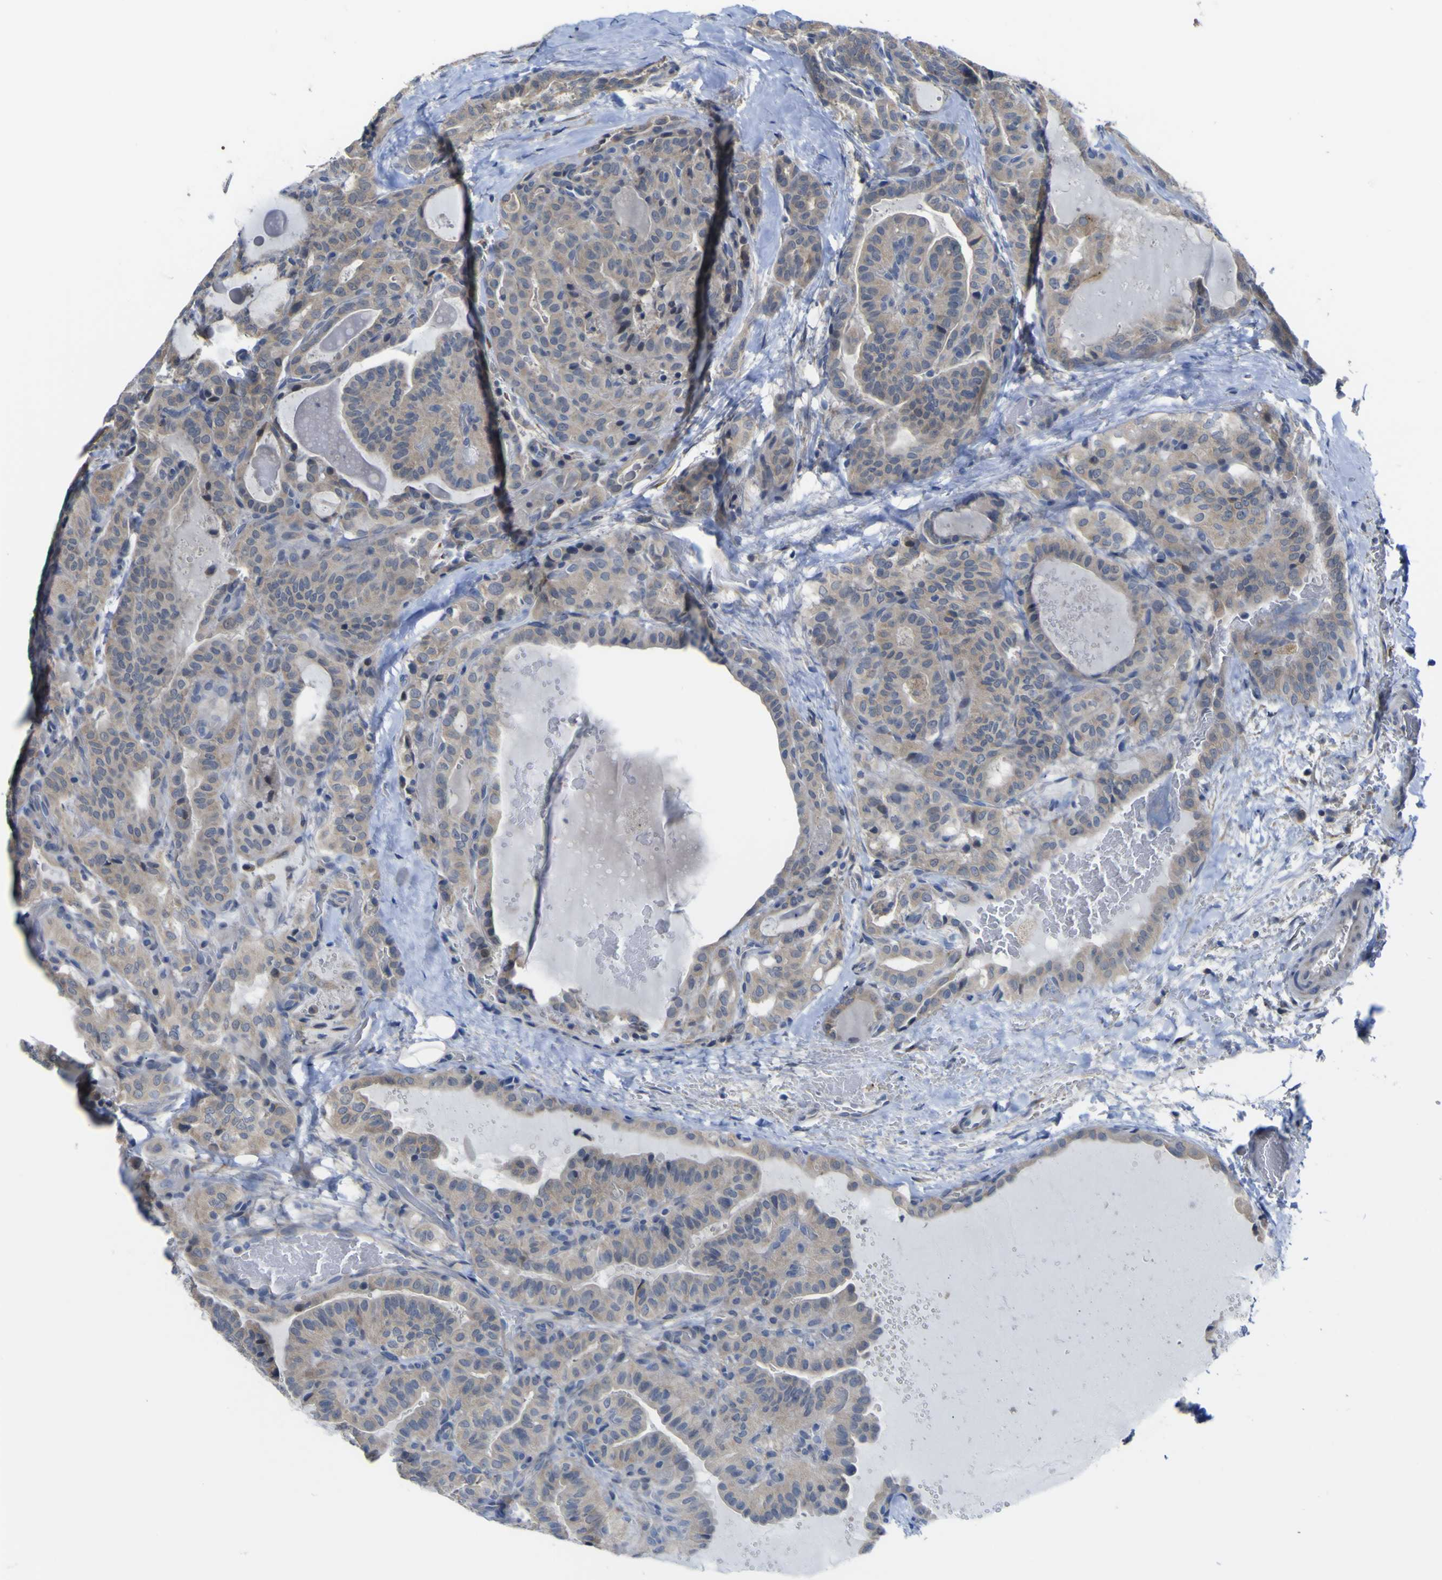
{"staining": {"intensity": "negative", "quantity": "none", "location": "none"}, "tissue": "thyroid cancer", "cell_type": "Tumor cells", "image_type": "cancer", "snomed": [{"axis": "morphology", "description": "Papillary adenocarcinoma, NOS"}, {"axis": "topography", "description": "Thyroid gland"}], "caption": "Immunohistochemistry photomicrograph of neoplastic tissue: human thyroid papillary adenocarcinoma stained with DAB (3,3'-diaminobenzidine) displays no significant protein expression in tumor cells. (Immunohistochemistry (ihc), brightfield microscopy, high magnification).", "gene": "TNFRSF11A", "patient": {"sex": "male", "age": 77}}